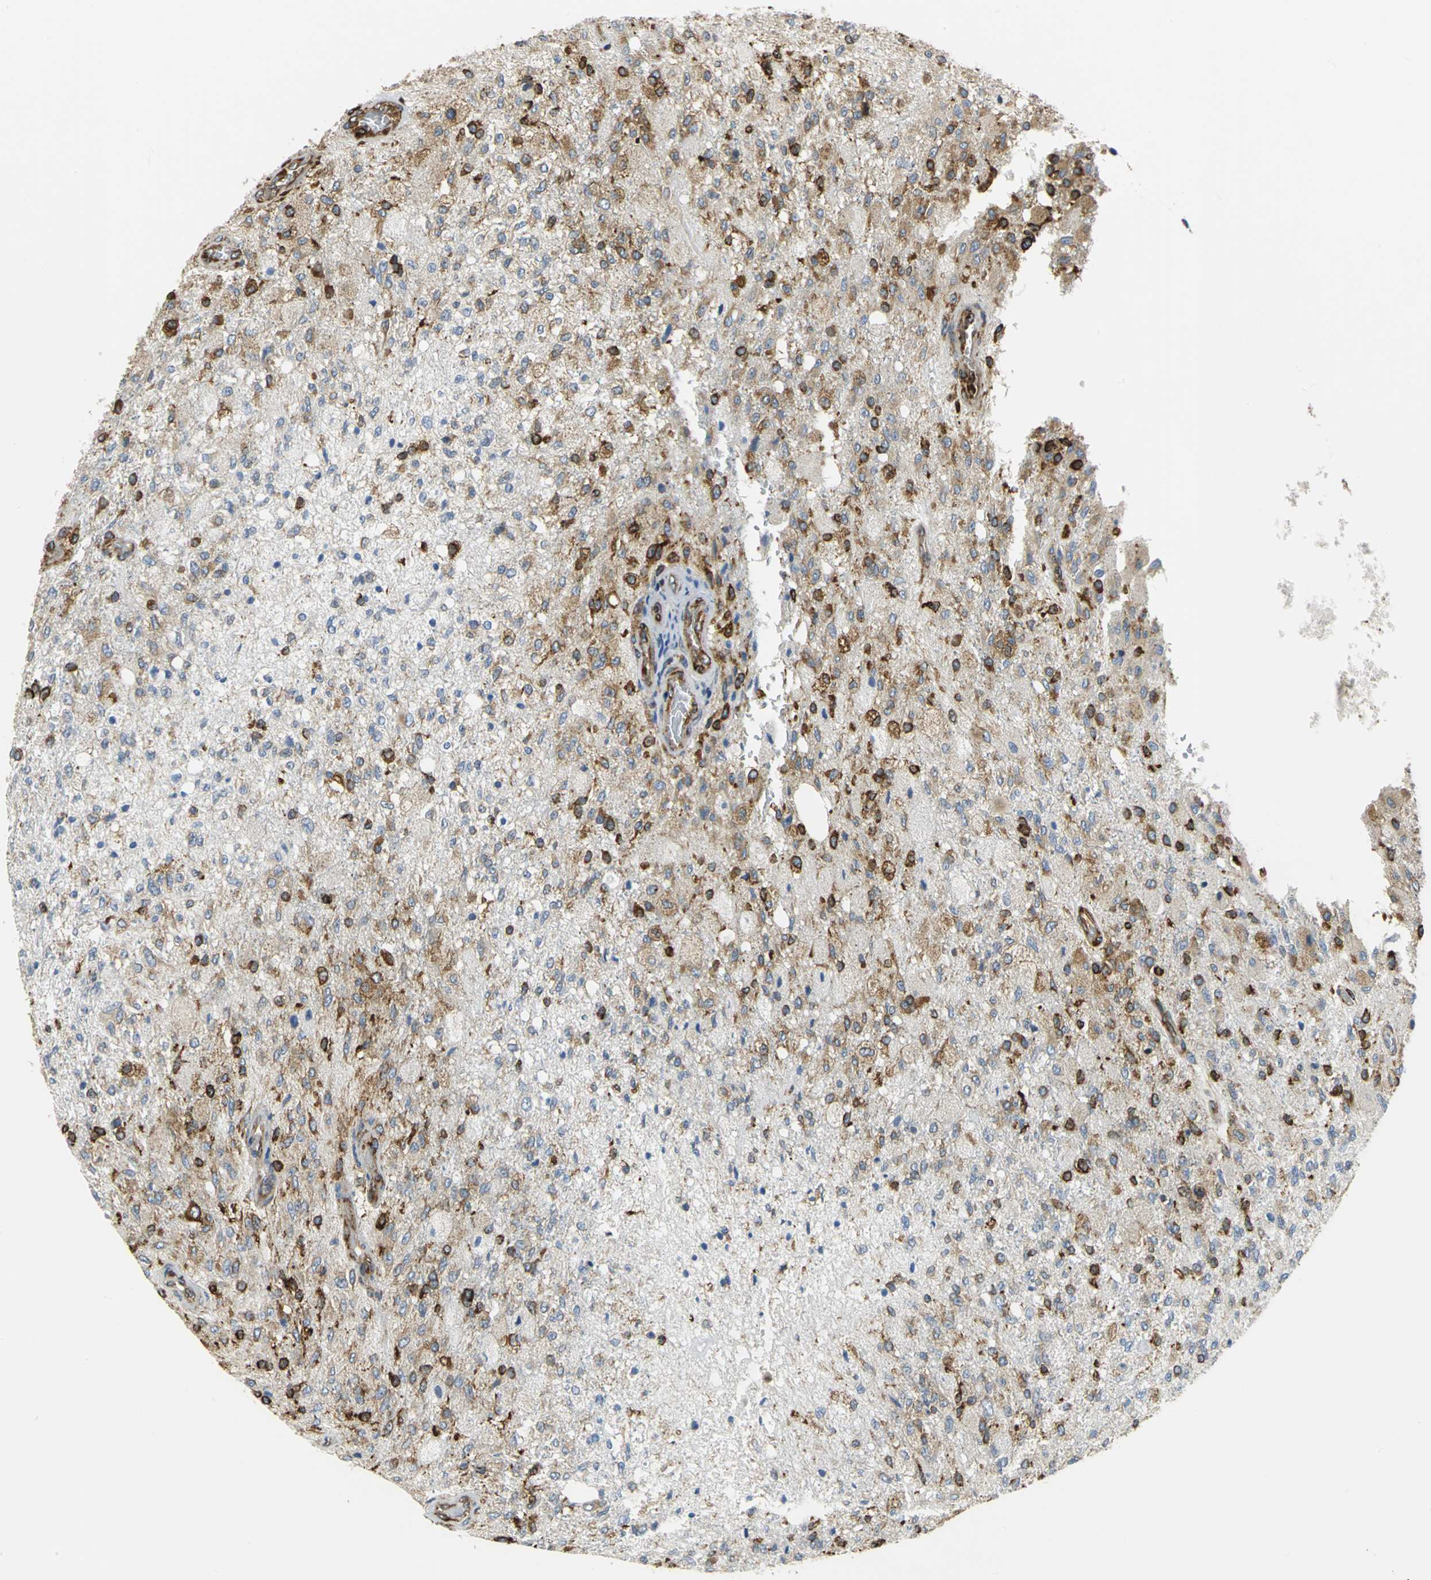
{"staining": {"intensity": "strong", "quantity": "25%-75%", "location": "cytoplasmic/membranous"}, "tissue": "glioma", "cell_type": "Tumor cells", "image_type": "cancer", "snomed": [{"axis": "morphology", "description": "Normal tissue, NOS"}, {"axis": "morphology", "description": "Glioma, malignant, High grade"}, {"axis": "topography", "description": "Cerebral cortex"}], "caption": "Malignant glioma (high-grade) was stained to show a protein in brown. There is high levels of strong cytoplasmic/membranous staining in approximately 25%-75% of tumor cells.", "gene": "YBX1", "patient": {"sex": "male", "age": 77}}